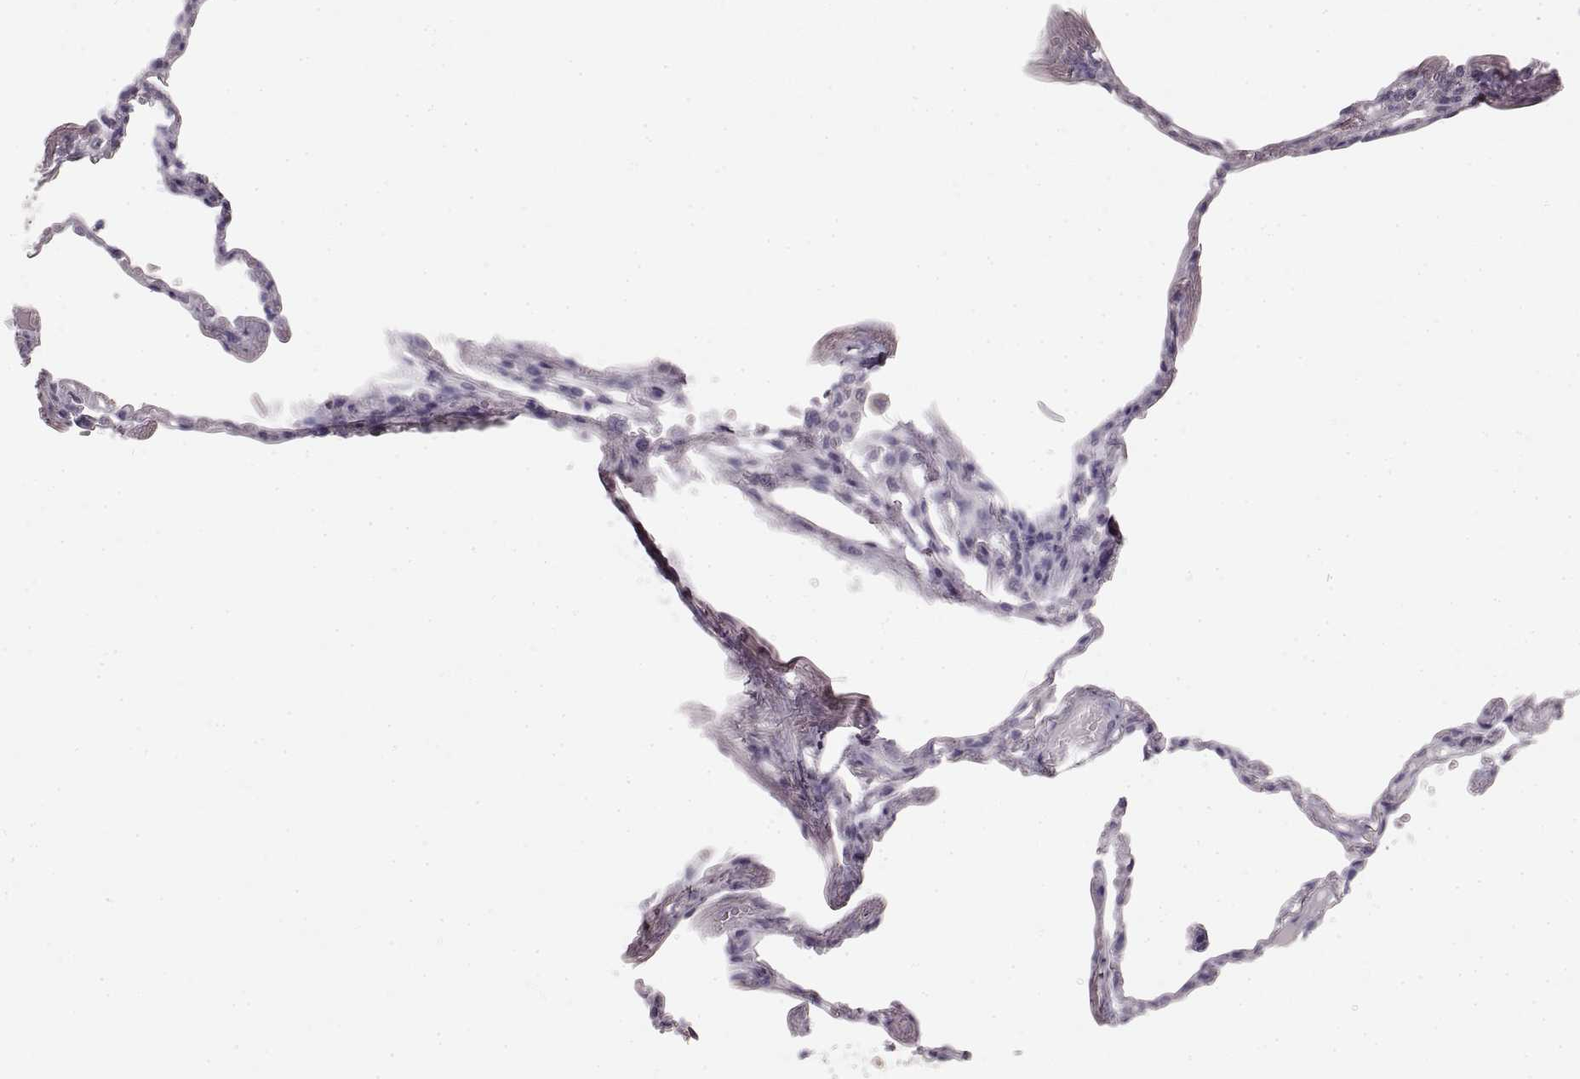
{"staining": {"intensity": "negative", "quantity": "none", "location": "none"}, "tissue": "lung", "cell_type": "Alveolar cells", "image_type": "normal", "snomed": [{"axis": "morphology", "description": "Normal tissue, NOS"}, {"axis": "topography", "description": "Lung"}], "caption": "Immunohistochemical staining of benign lung demonstrates no significant expression in alveolar cells.", "gene": "ZP3", "patient": {"sex": "male", "age": 78}}